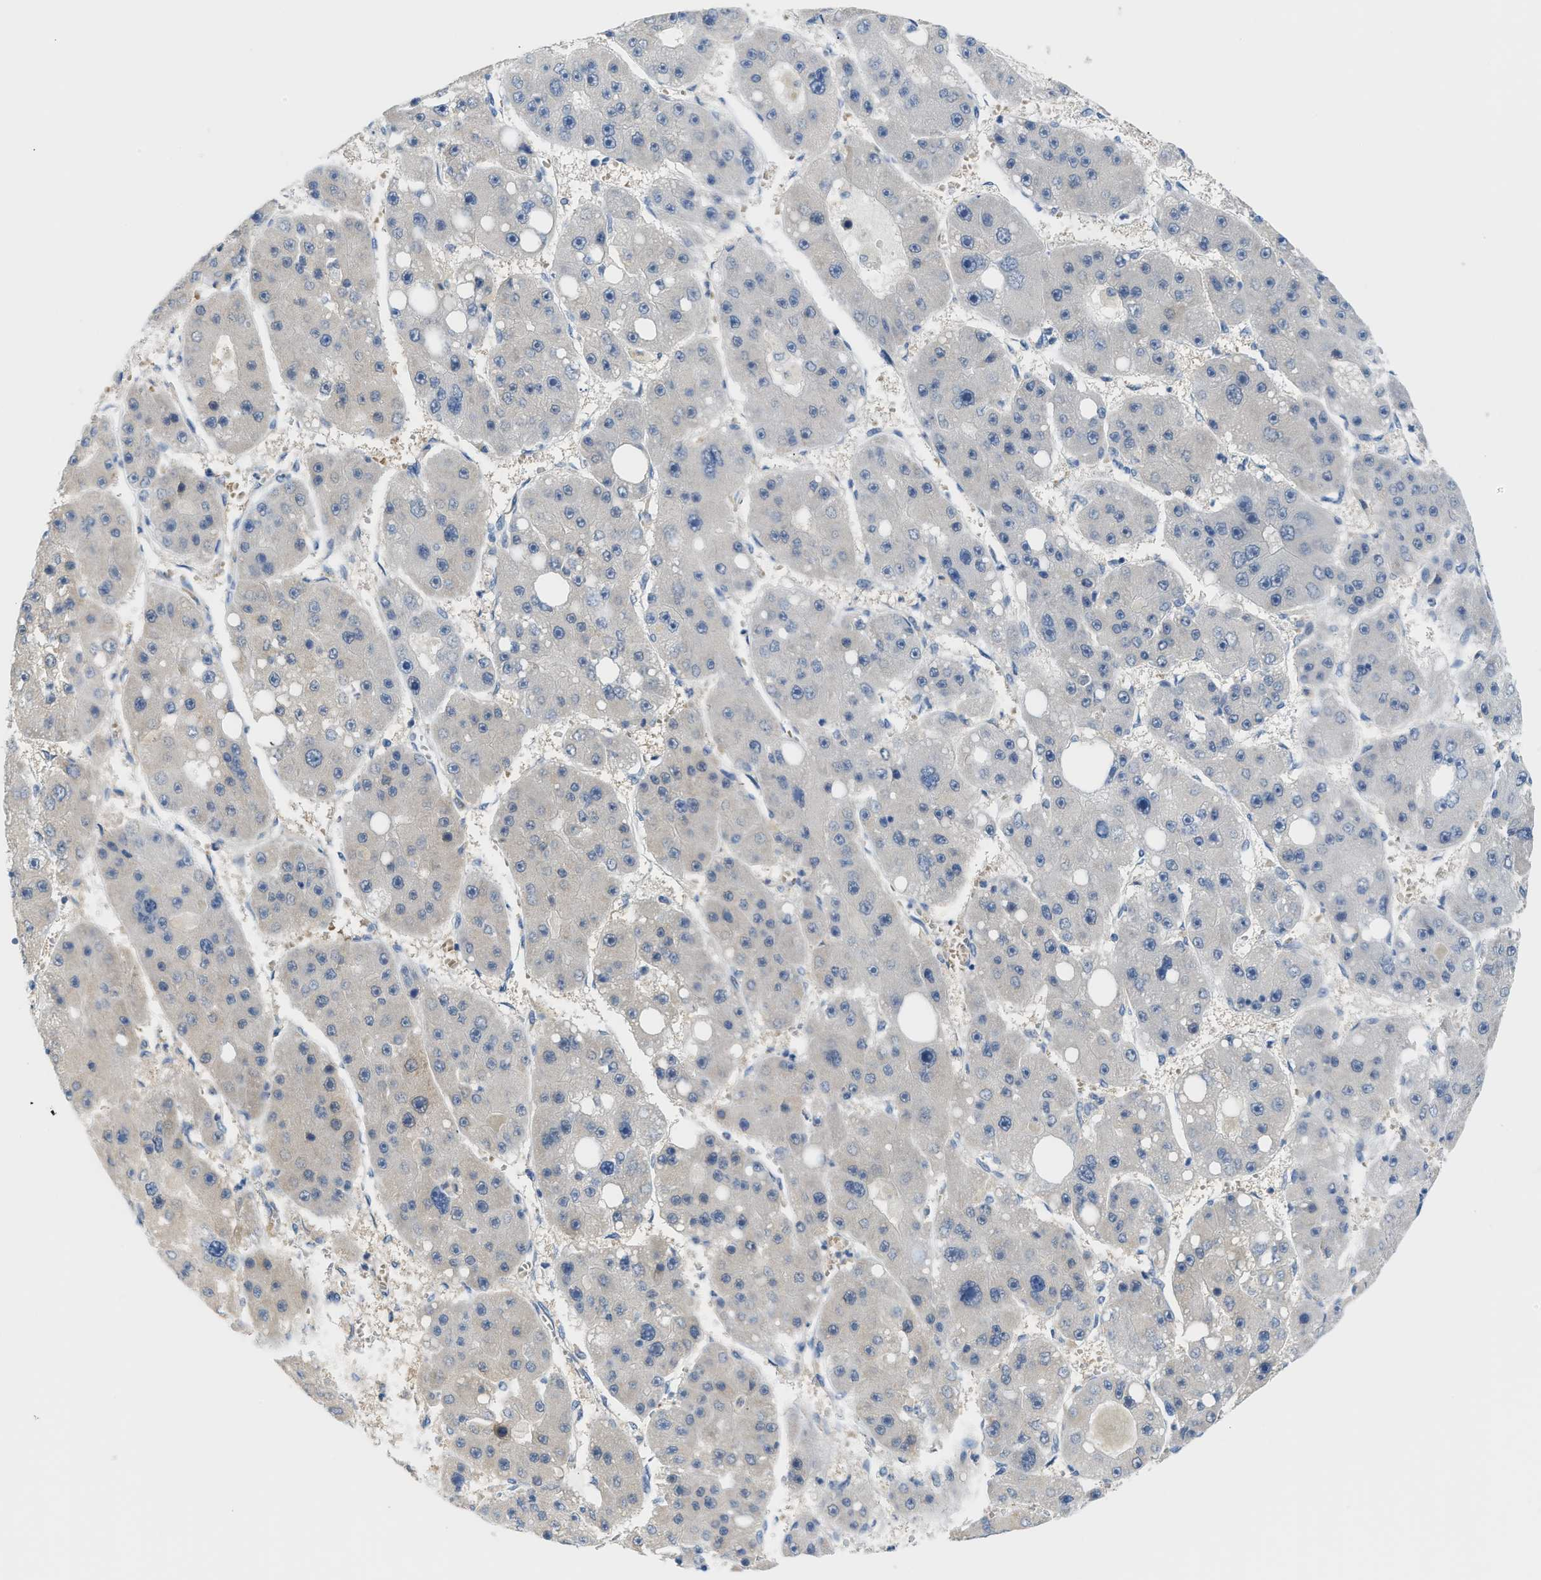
{"staining": {"intensity": "weak", "quantity": ">75%", "location": "cytoplasmic/membranous"}, "tissue": "liver cancer", "cell_type": "Tumor cells", "image_type": "cancer", "snomed": [{"axis": "morphology", "description": "Carcinoma, Hepatocellular, NOS"}, {"axis": "topography", "description": "Liver"}], "caption": "A brown stain highlights weak cytoplasmic/membranous staining of a protein in human liver cancer tumor cells.", "gene": "PSAT1", "patient": {"sex": "female", "age": 61}}